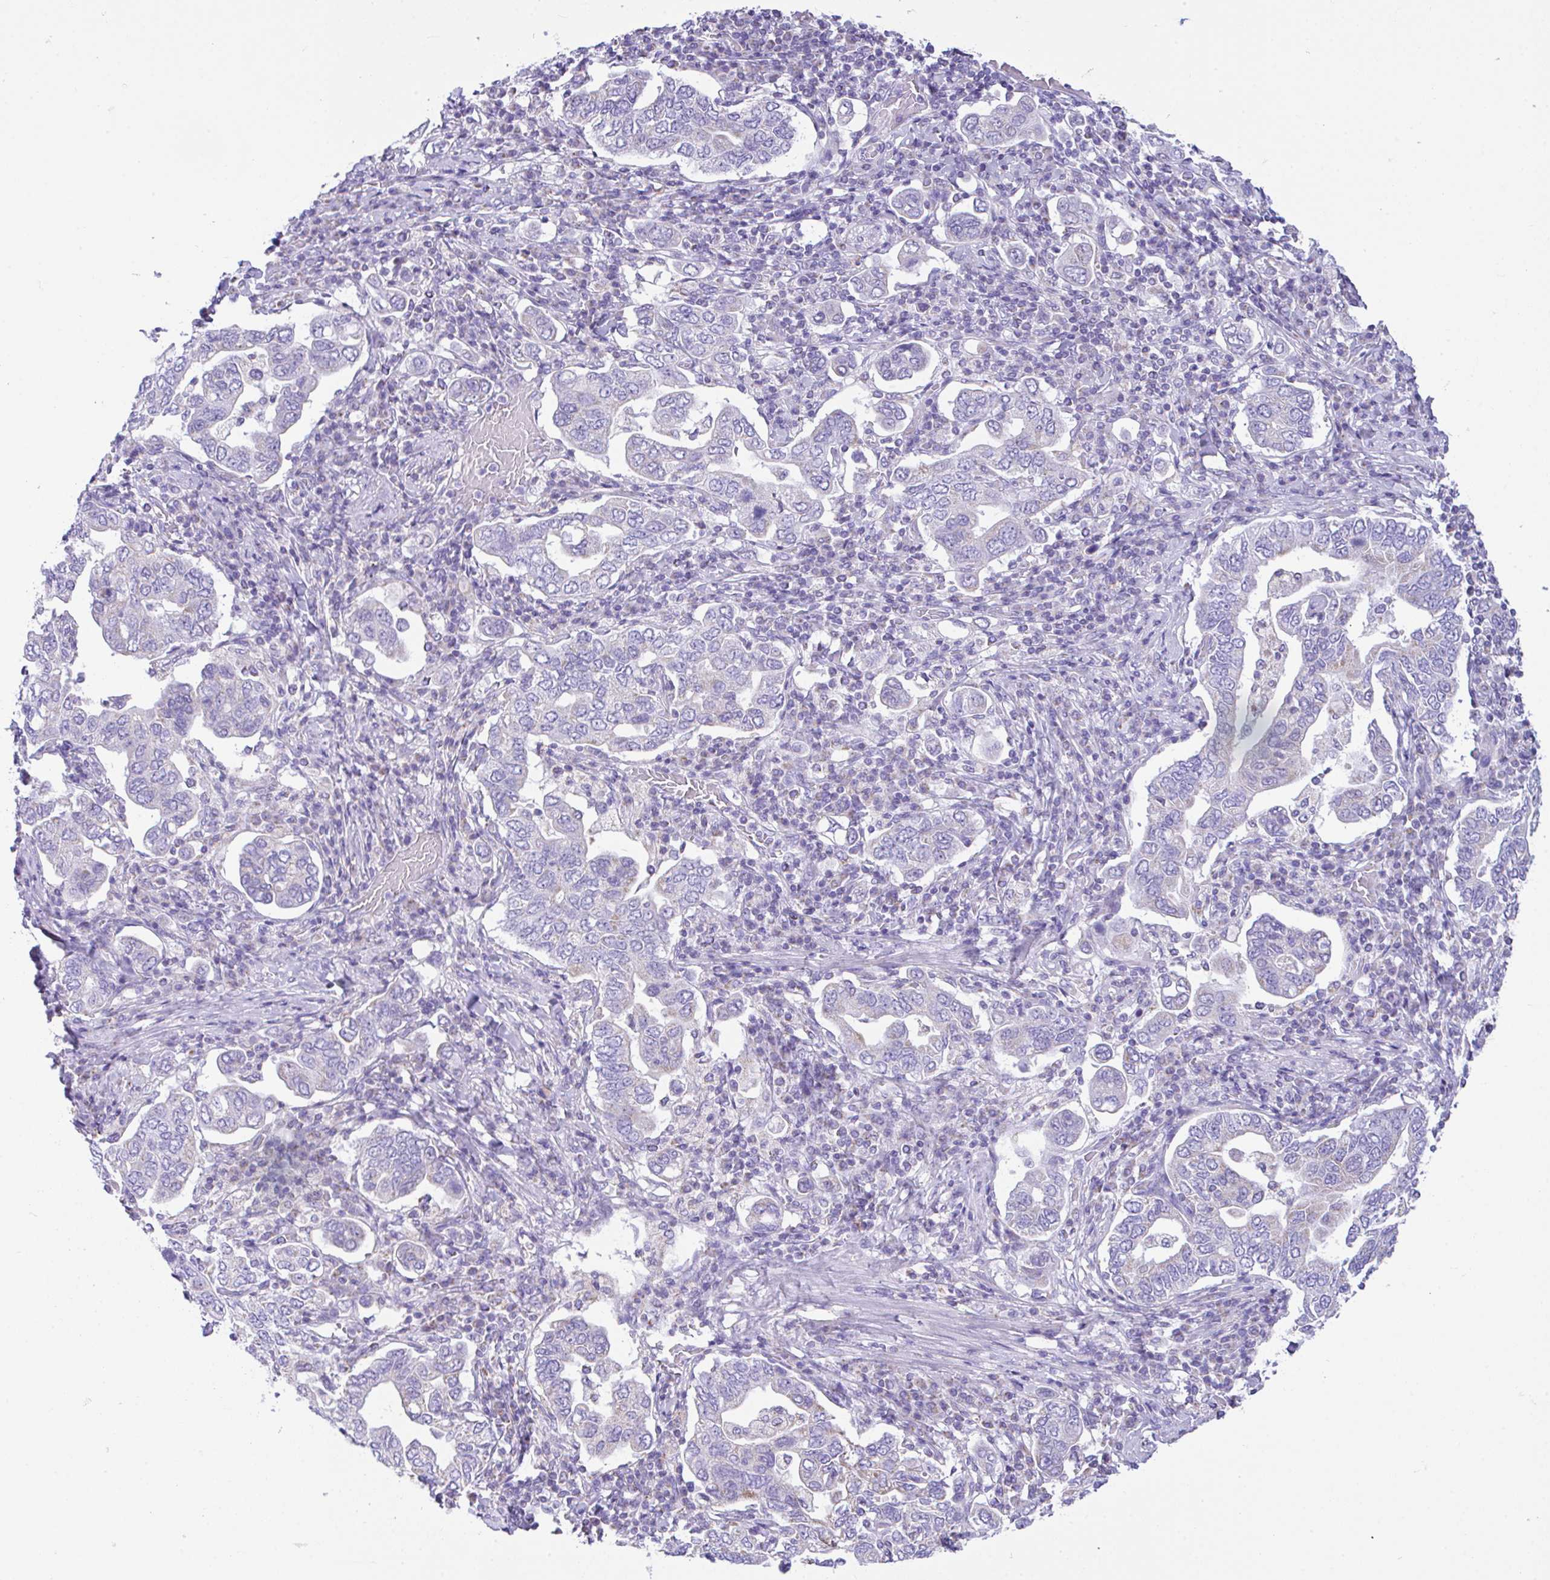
{"staining": {"intensity": "negative", "quantity": "none", "location": "none"}, "tissue": "stomach cancer", "cell_type": "Tumor cells", "image_type": "cancer", "snomed": [{"axis": "morphology", "description": "Adenocarcinoma, NOS"}, {"axis": "topography", "description": "Stomach, upper"}, {"axis": "topography", "description": "Stomach"}], "caption": "Adenocarcinoma (stomach) stained for a protein using immunohistochemistry reveals no staining tumor cells.", "gene": "NLRP8", "patient": {"sex": "male", "age": 62}}